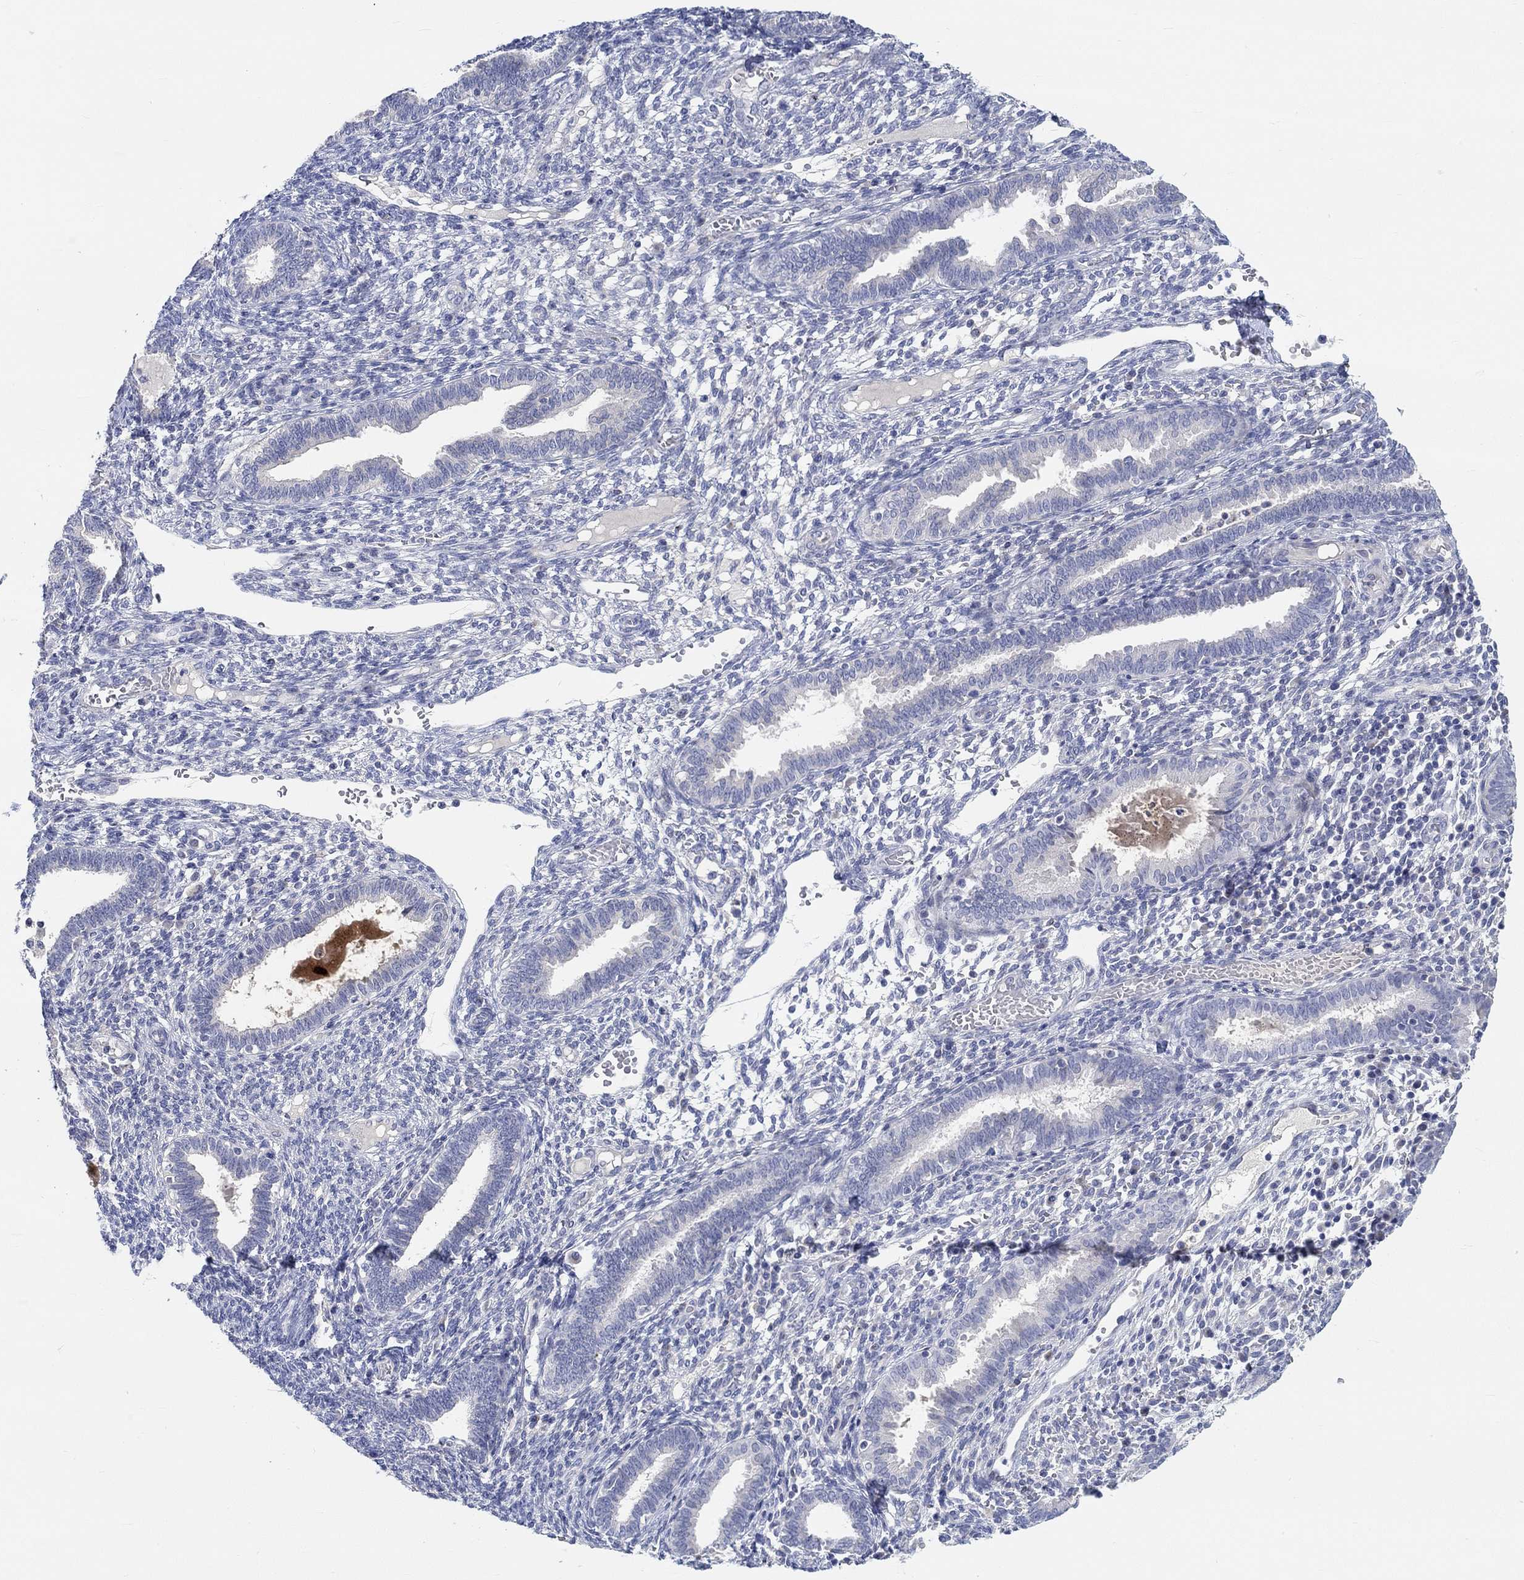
{"staining": {"intensity": "negative", "quantity": "none", "location": "none"}, "tissue": "endometrium", "cell_type": "Cells in endometrial stroma", "image_type": "normal", "snomed": [{"axis": "morphology", "description": "Normal tissue, NOS"}, {"axis": "topography", "description": "Endometrium"}], "caption": "DAB immunohistochemical staining of unremarkable endometrium exhibits no significant positivity in cells in endometrial stroma. (Stains: DAB immunohistochemistry (IHC) with hematoxylin counter stain, Microscopy: brightfield microscopy at high magnification).", "gene": "NAV3", "patient": {"sex": "female", "age": 42}}